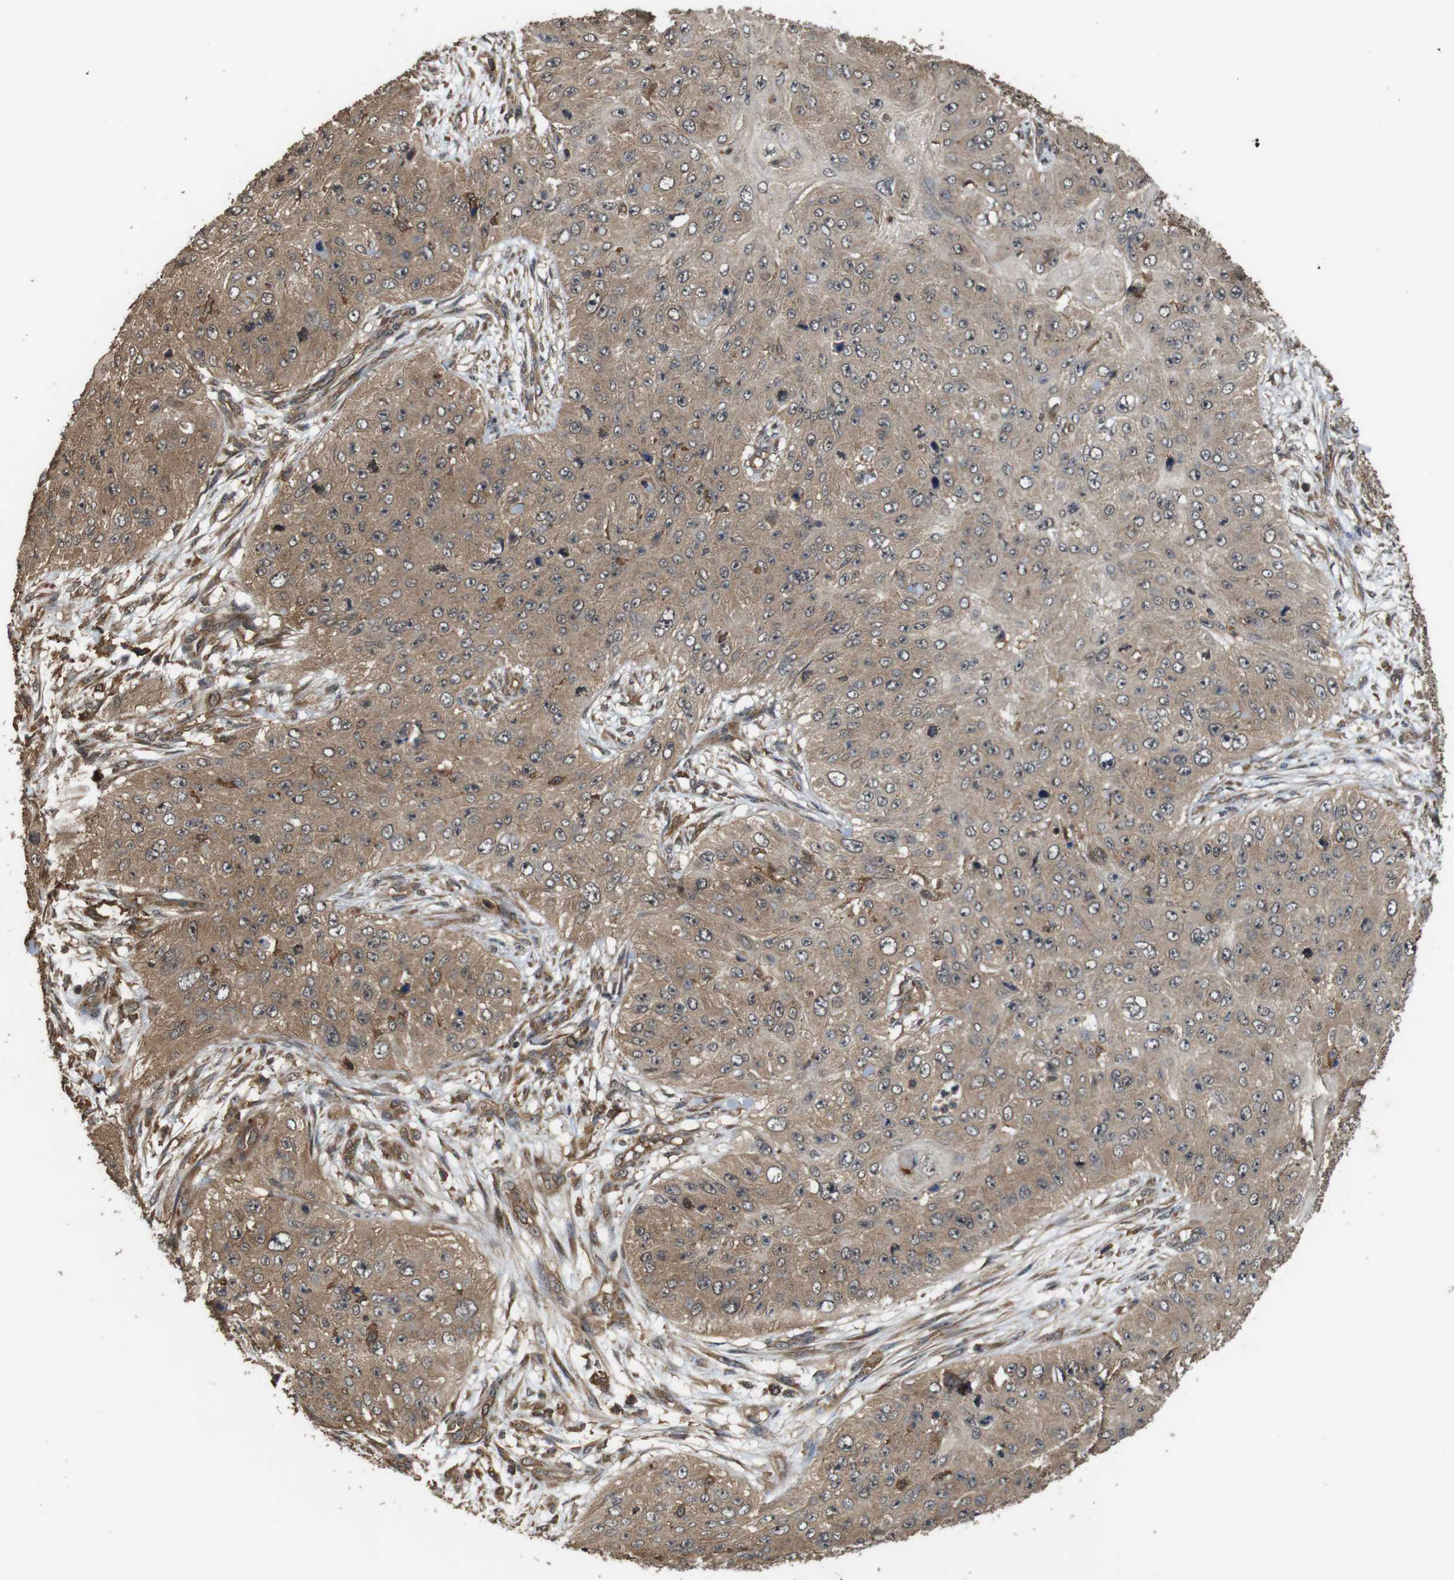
{"staining": {"intensity": "moderate", "quantity": ">75%", "location": "cytoplasmic/membranous"}, "tissue": "skin cancer", "cell_type": "Tumor cells", "image_type": "cancer", "snomed": [{"axis": "morphology", "description": "Squamous cell carcinoma, NOS"}, {"axis": "topography", "description": "Skin"}], "caption": "Tumor cells display moderate cytoplasmic/membranous expression in approximately >75% of cells in skin cancer.", "gene": "BAG4", "patient": {"sex": "female", "age": 80}}